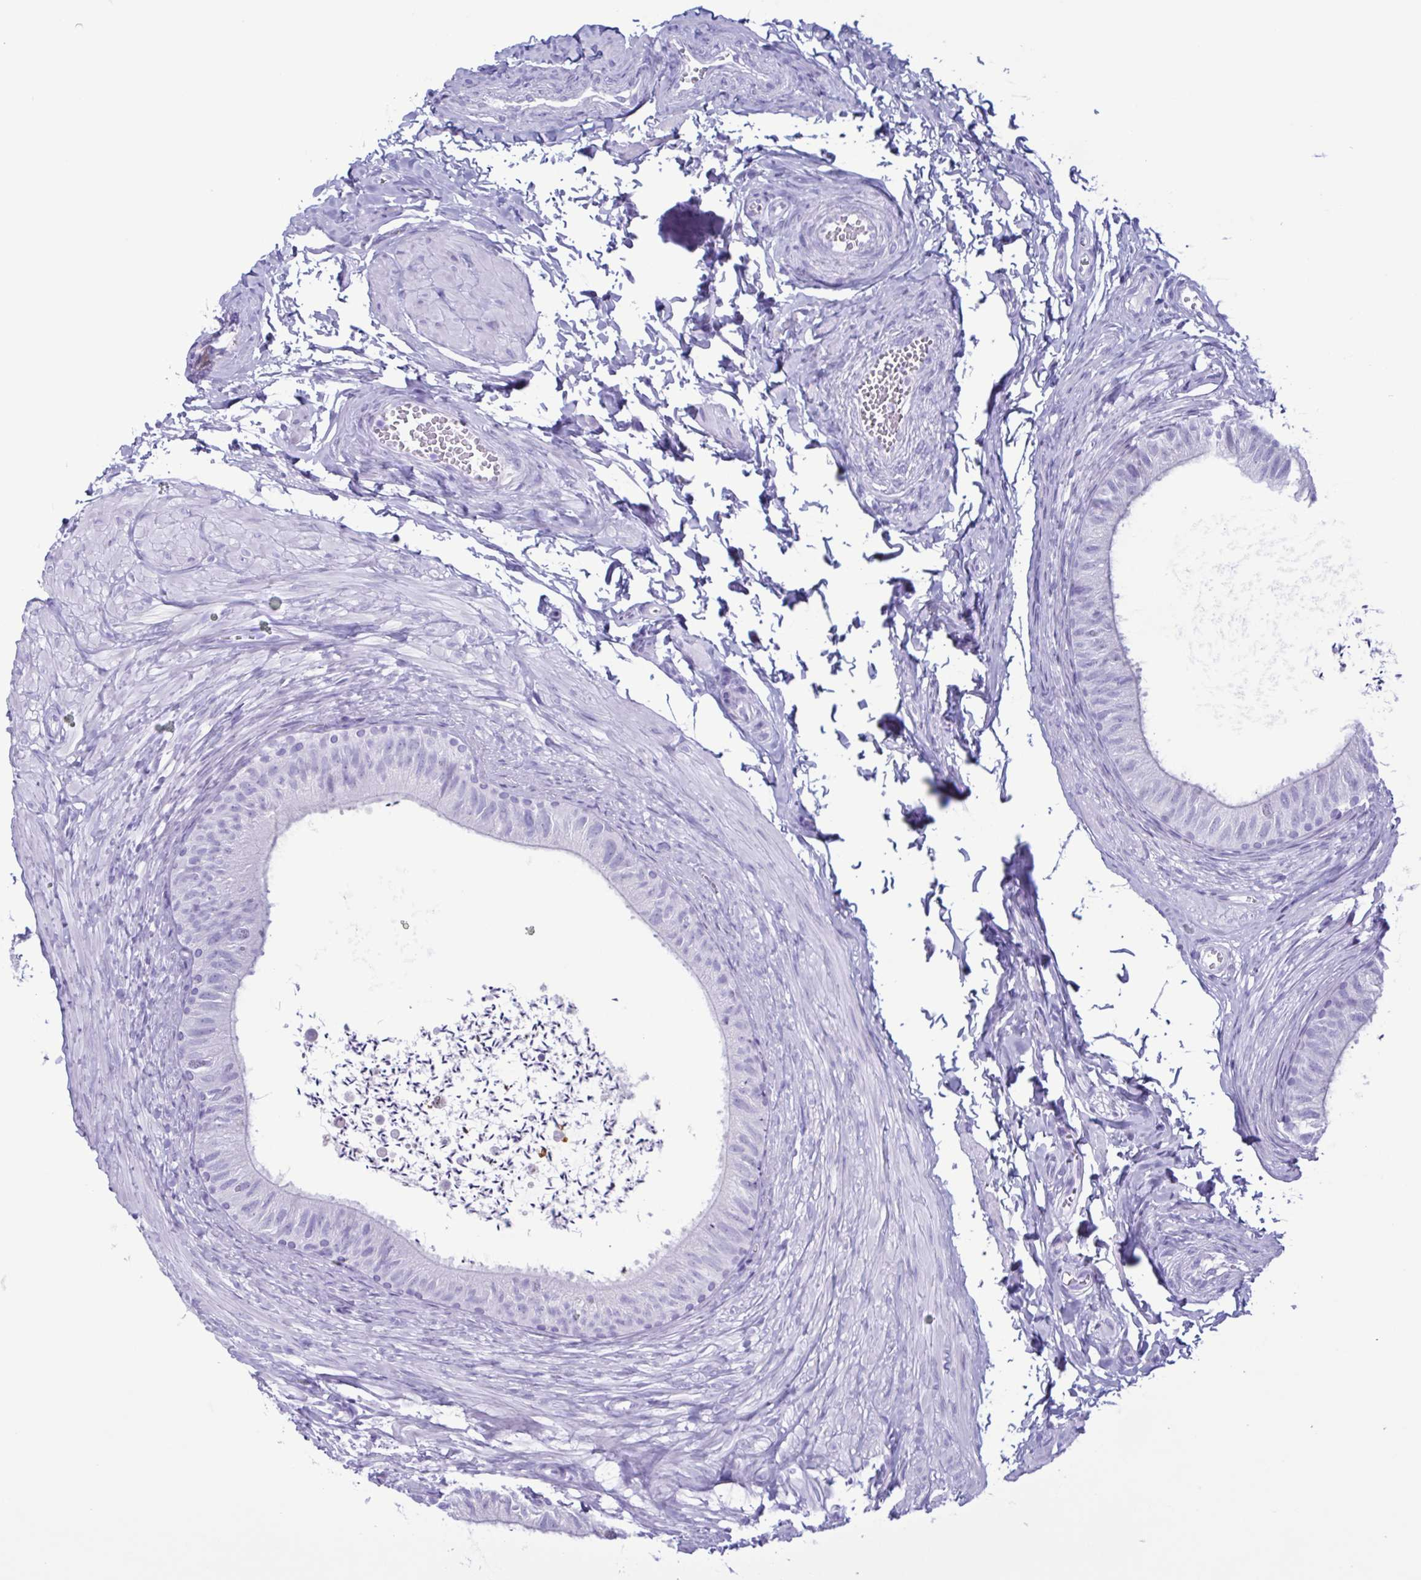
{"staining": {"intensity": "negative", "quantity": "none", "location": "none"}, "tissue": "epididymis", "cell_type": "Glandular cells", "image_type": "normal", "snomed": [{"axis": "morphology", "description": "Normal tissue, NOS"}, {"axis": "topography", "description": "Epididymis, spermatic cord, NOS"}, {"axis": "topography", "description": "Epididymis"}, {"axis": "topography", "description": "Peripheral nerve tissue"}], "caption": "The image shows no staining of glandular cells in normal epididymis. The staining is performed using DAB brown chromogen with nuclei counter-stained in using hematoxylin.", "gene": "LTF", "patient": {"sex": "male", "age": 29}}